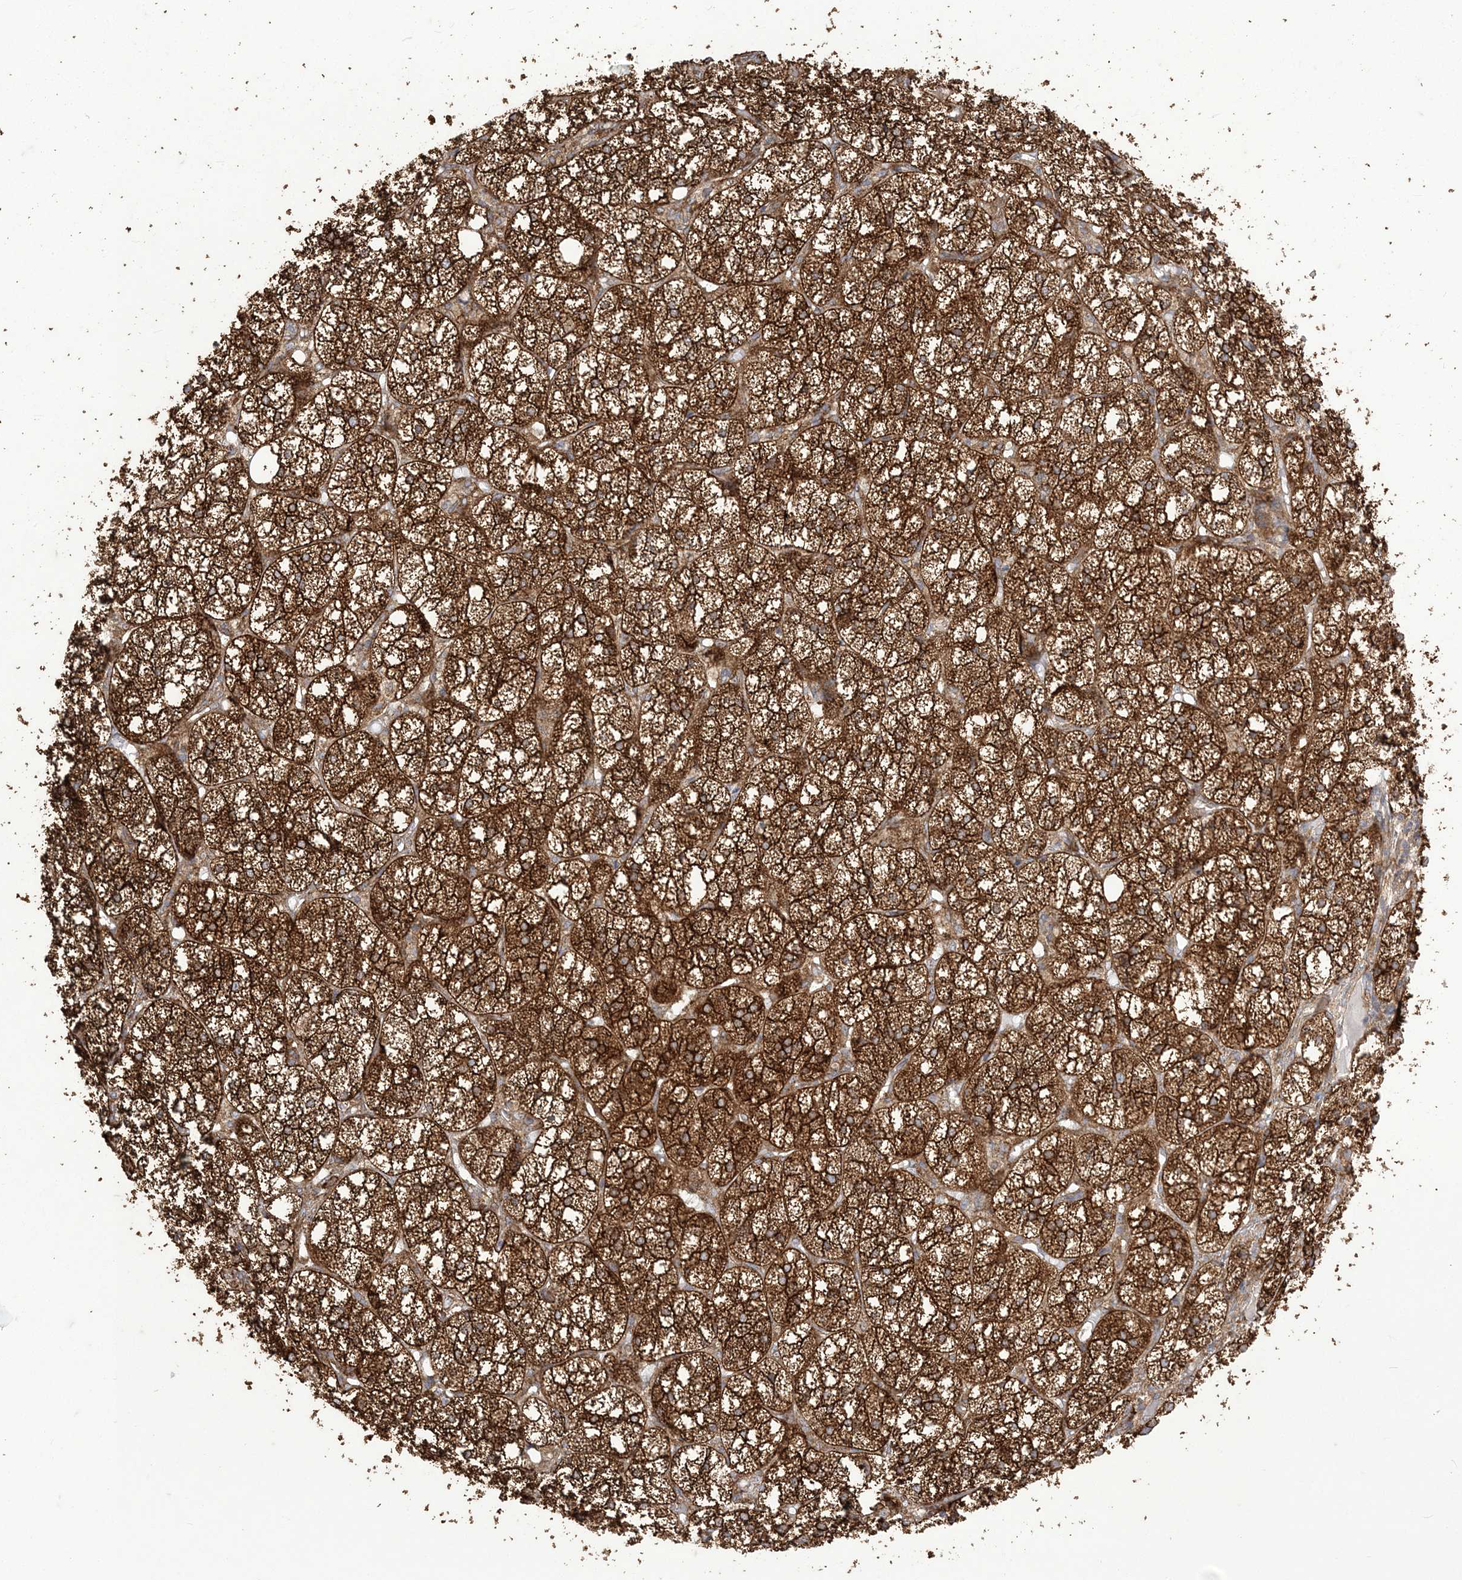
{"staining": {"intensity": "strong", "quantity": ">75%", "location": "cytoplasmic/membranous"}, "tissue": "adrenal gland", "cell_type": "Glandular cells", "image_type": "normal", "snomed": [{"axis": "morphology", "description": "Normal tissue, NOS"}, {"axis": "topography", "description": "Adrenal gland"}], "caption": "Unremarkable adrenal gland exhibits strong cytoplasmic/membranous expression in approximately >75% of glandular cells, visualized by immunohistochemistry.", "gene": "DERL3", "patient": {"sex": "female", "age": 61}}